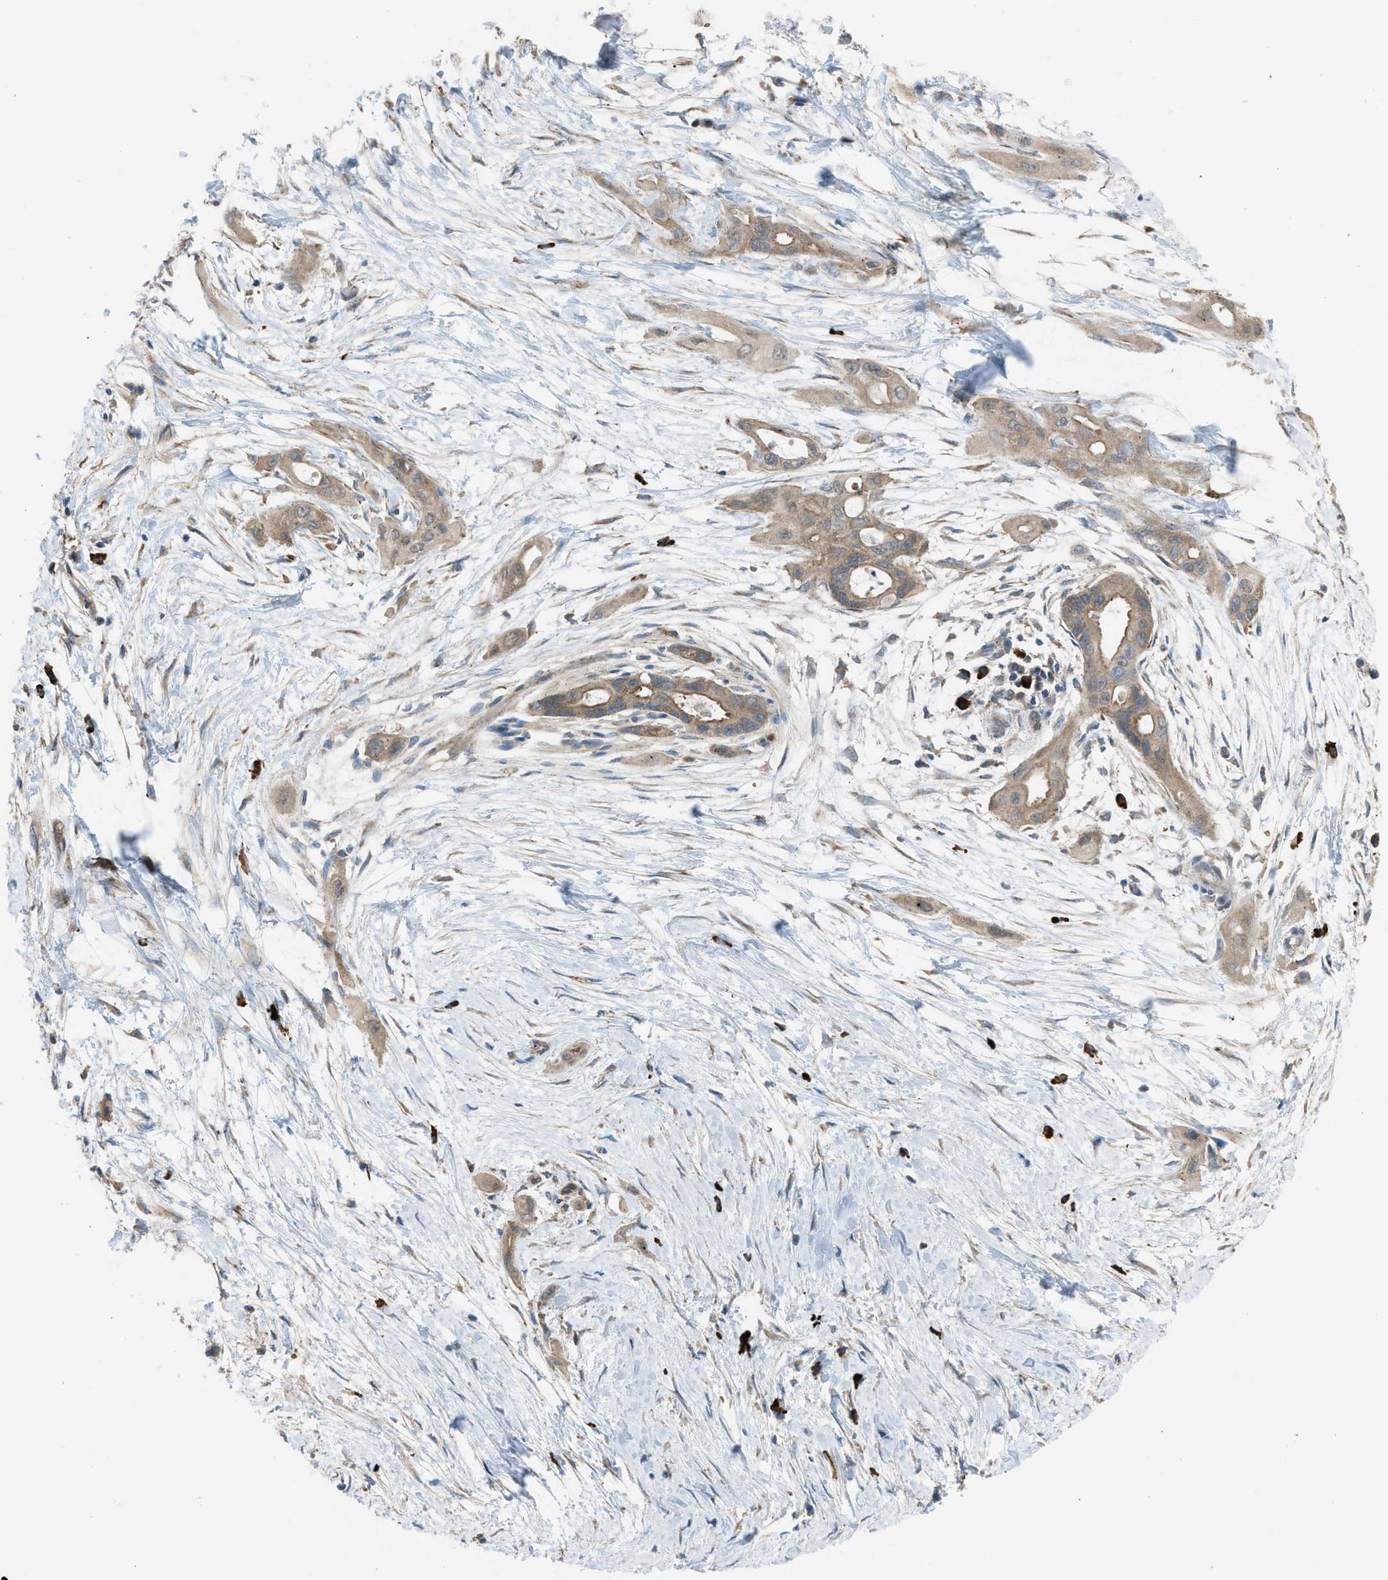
{"staining": {"intensity": "weak", "quantity": "25%-75%", "location": "cytoplasmic/membranous"}, "tissue": "pancreatic cancer", "cell_type": "Tumor cells", "image_type": "cancer", "snomed": [{"axis": "morphology", "description": "Adenocarcinoma, NOS"}, {"axis": "topography", "description": "Pancreas"}], "caption": "Protein staining exhibits weak cytoplasmic/membranous expression in approximately 25%-75% of tumor cells in pancreatic cancer (adenocarcinoma).", "gene": "PLAA", "patient": {"sex": "male", "age": 59}}